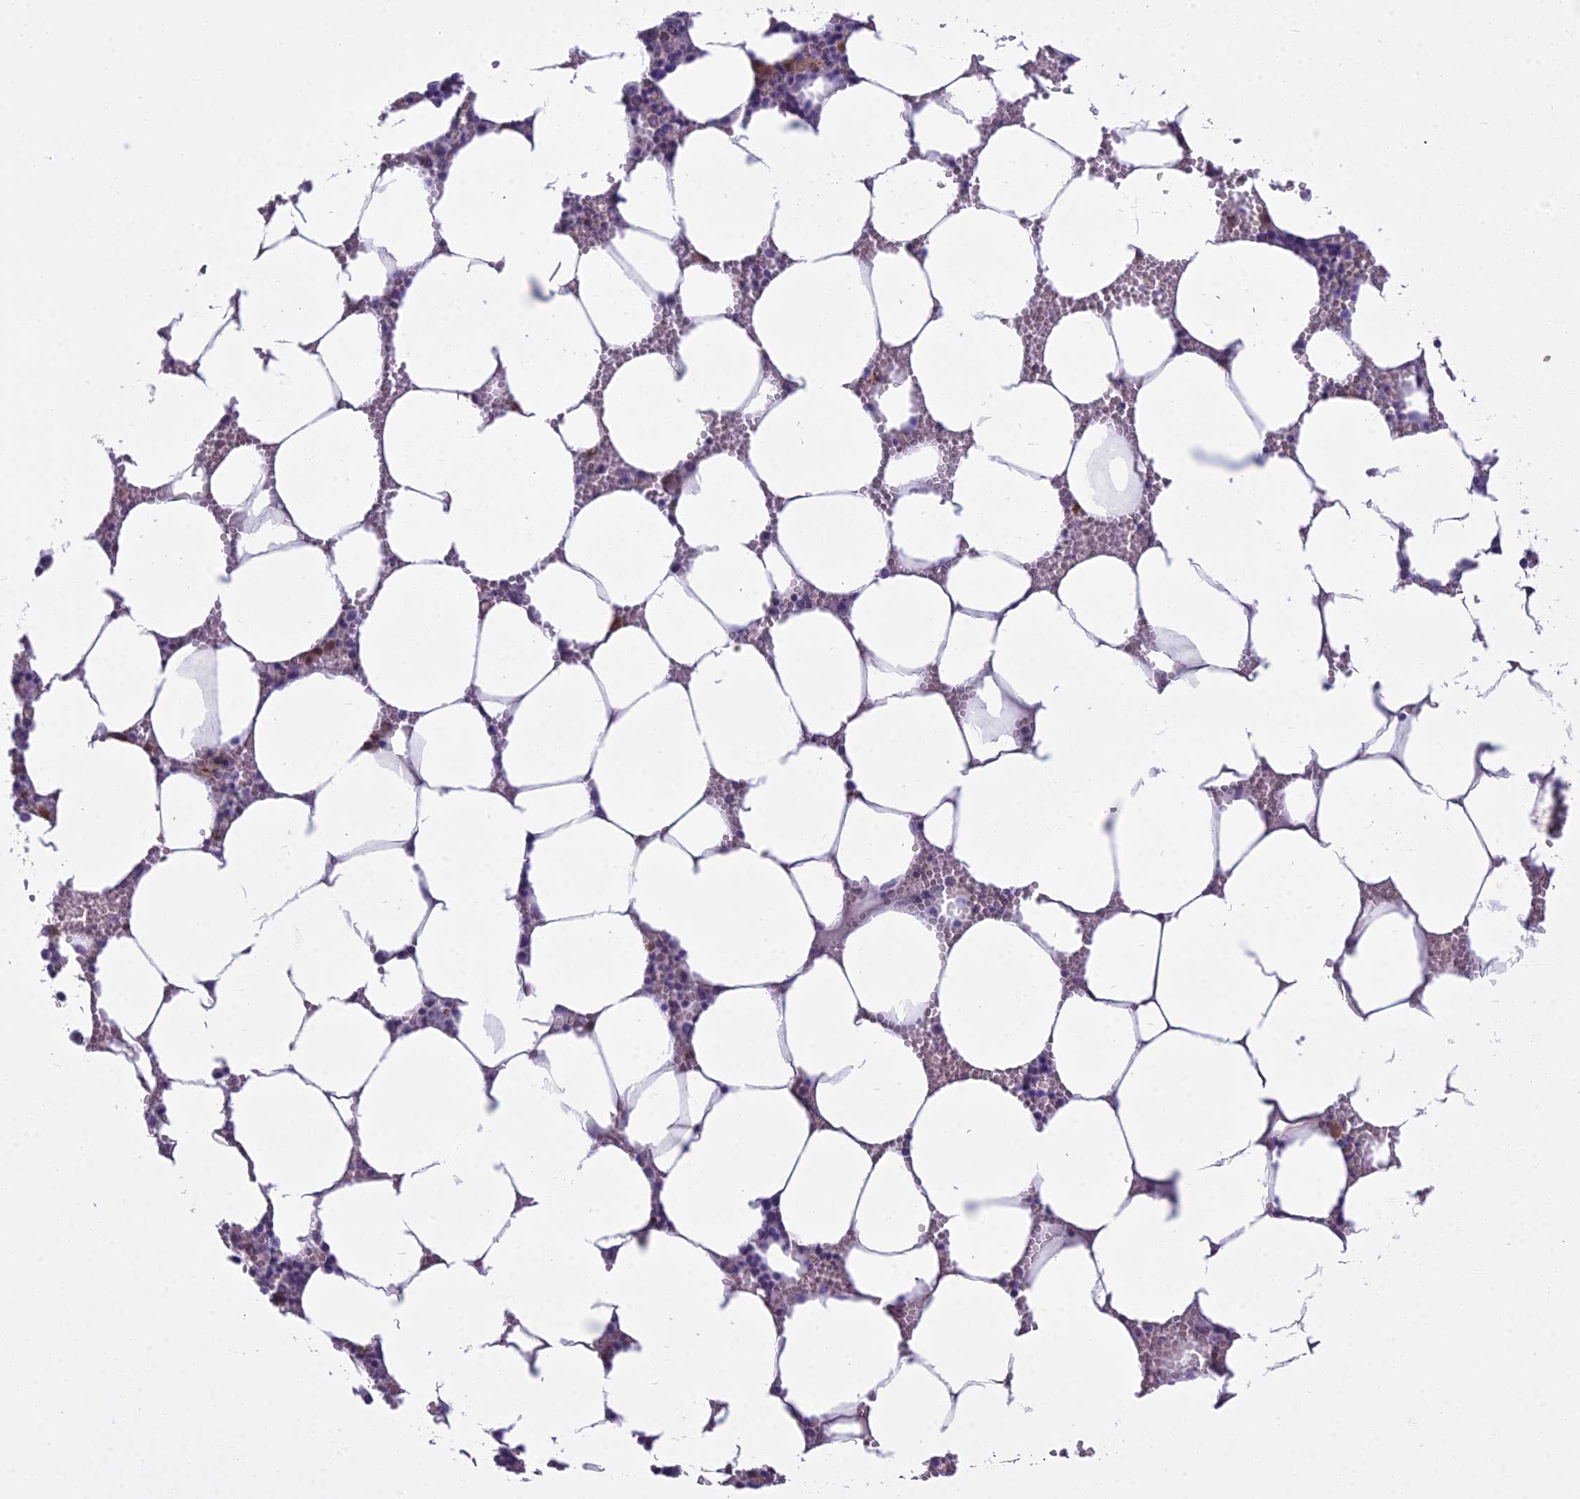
{"staining": {"intensity": "negative", "quantity": "none", "location": "none"}, "tissue": "bone marrow", "cell_type": "Hematopoietic cells", "image_type": "normal", "snomed": [{"axis": "morphology", "description": "Normal tissue, NOS"}, {"axis": "topography", "description": "Bone marrow"}], "caption": "Hematopoietic cells show no significant expression in benign bone marrow. (Brightfield microscopy of DAB immunohistochemistry at high magnification).", "gene": "BLNK", "patient": {"sex": "male", "age": 70}}